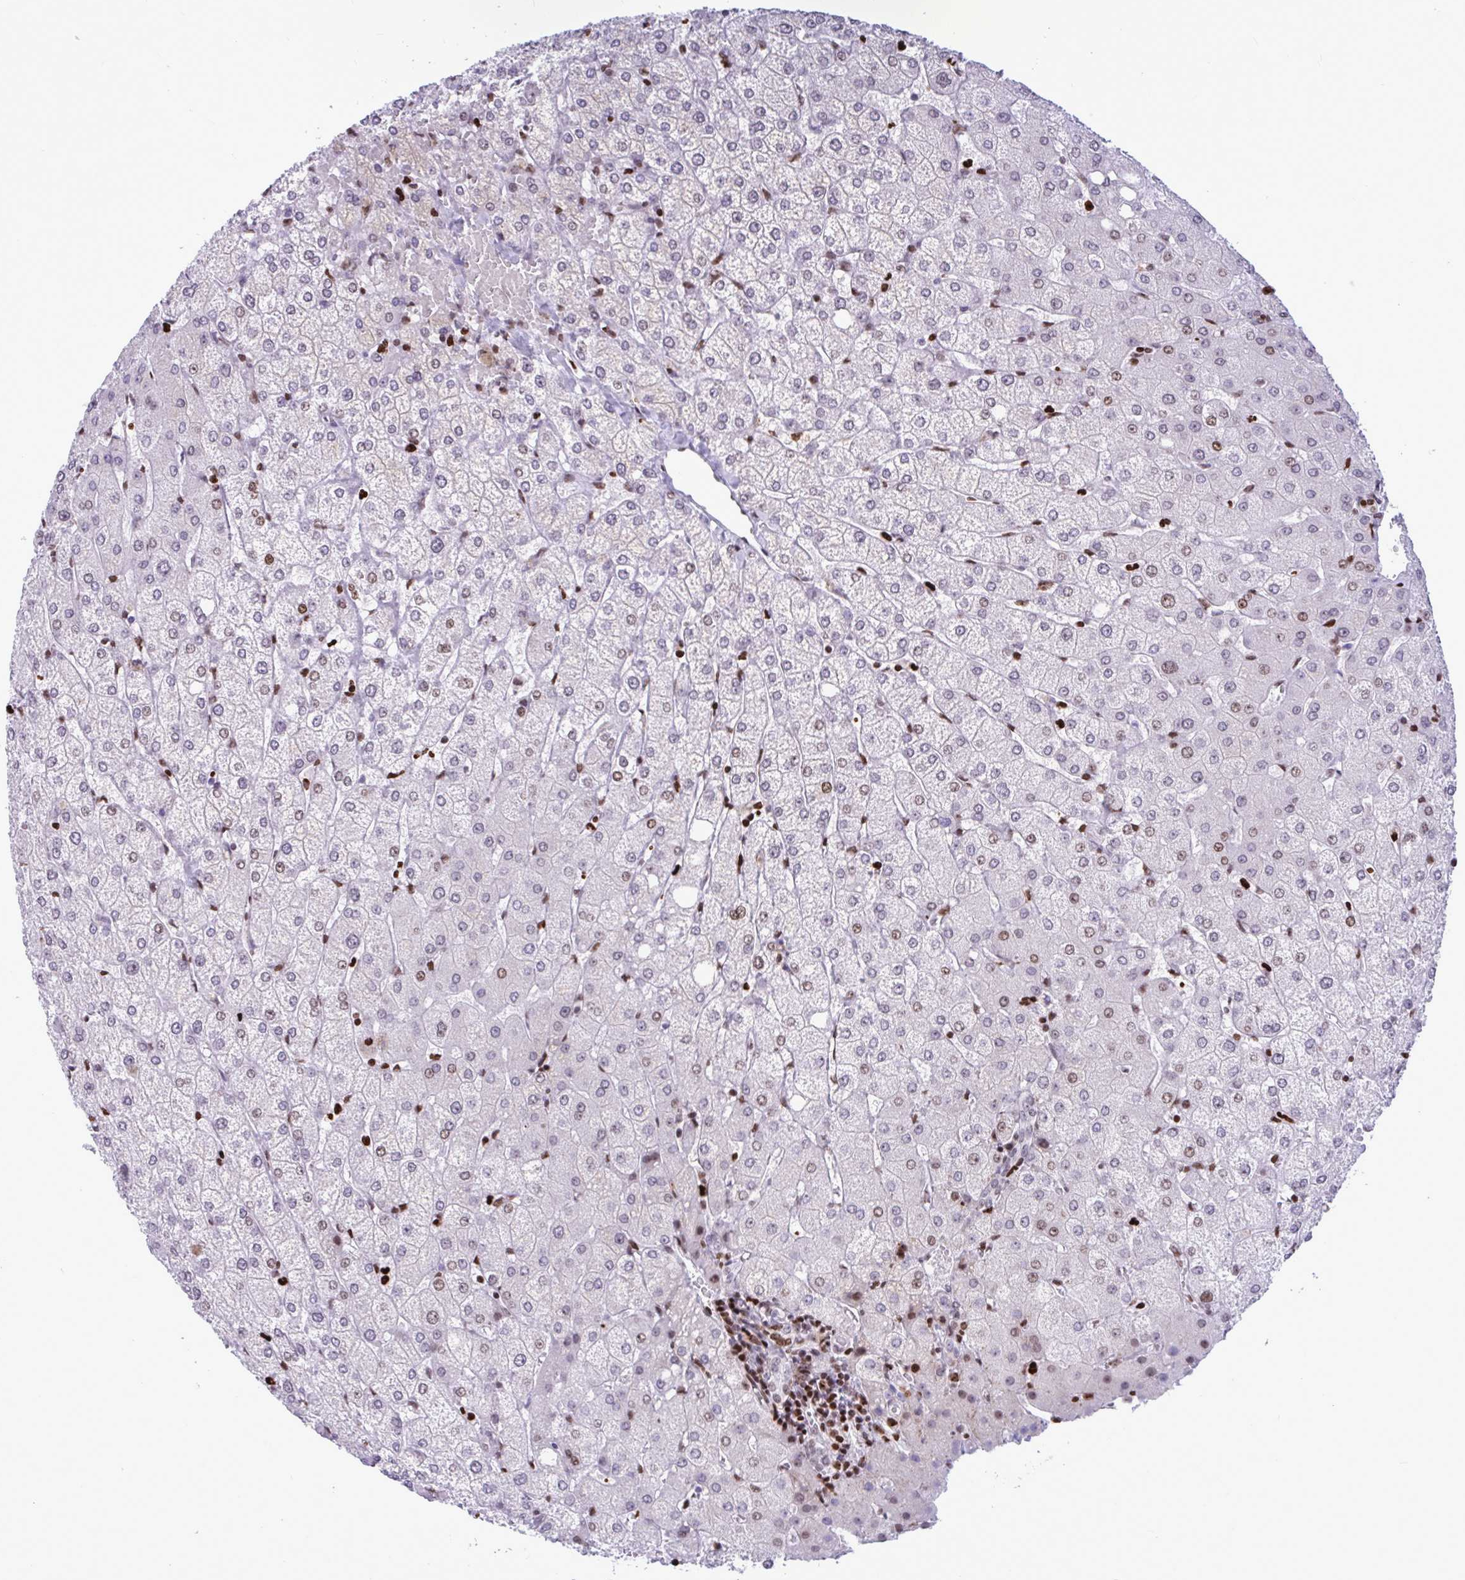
{"staining": {"intensity": "weak", "quantity": ">75%", "location": "nuclear"}, "tissue": "liver", "cell_type": "Cholangiocytes", "image_type": "normal", "snomed": [{"axis": "morphology", "description": "Normal tissue, NOS"}, {"axis": "topography", "description": "Liver"}], "caption": "A brown stain shows weak nuclear staining of a protein in cholangiocytes of unremarkable human liver. The staining is performed using DAB (3,3'-diaminobenzidine) brown chromogen to label protein expression. The nuclei are counter-stained blue using hematoxylin.", "gene": "HMGB2", "patient": {"sex": "female", "age": 54}}